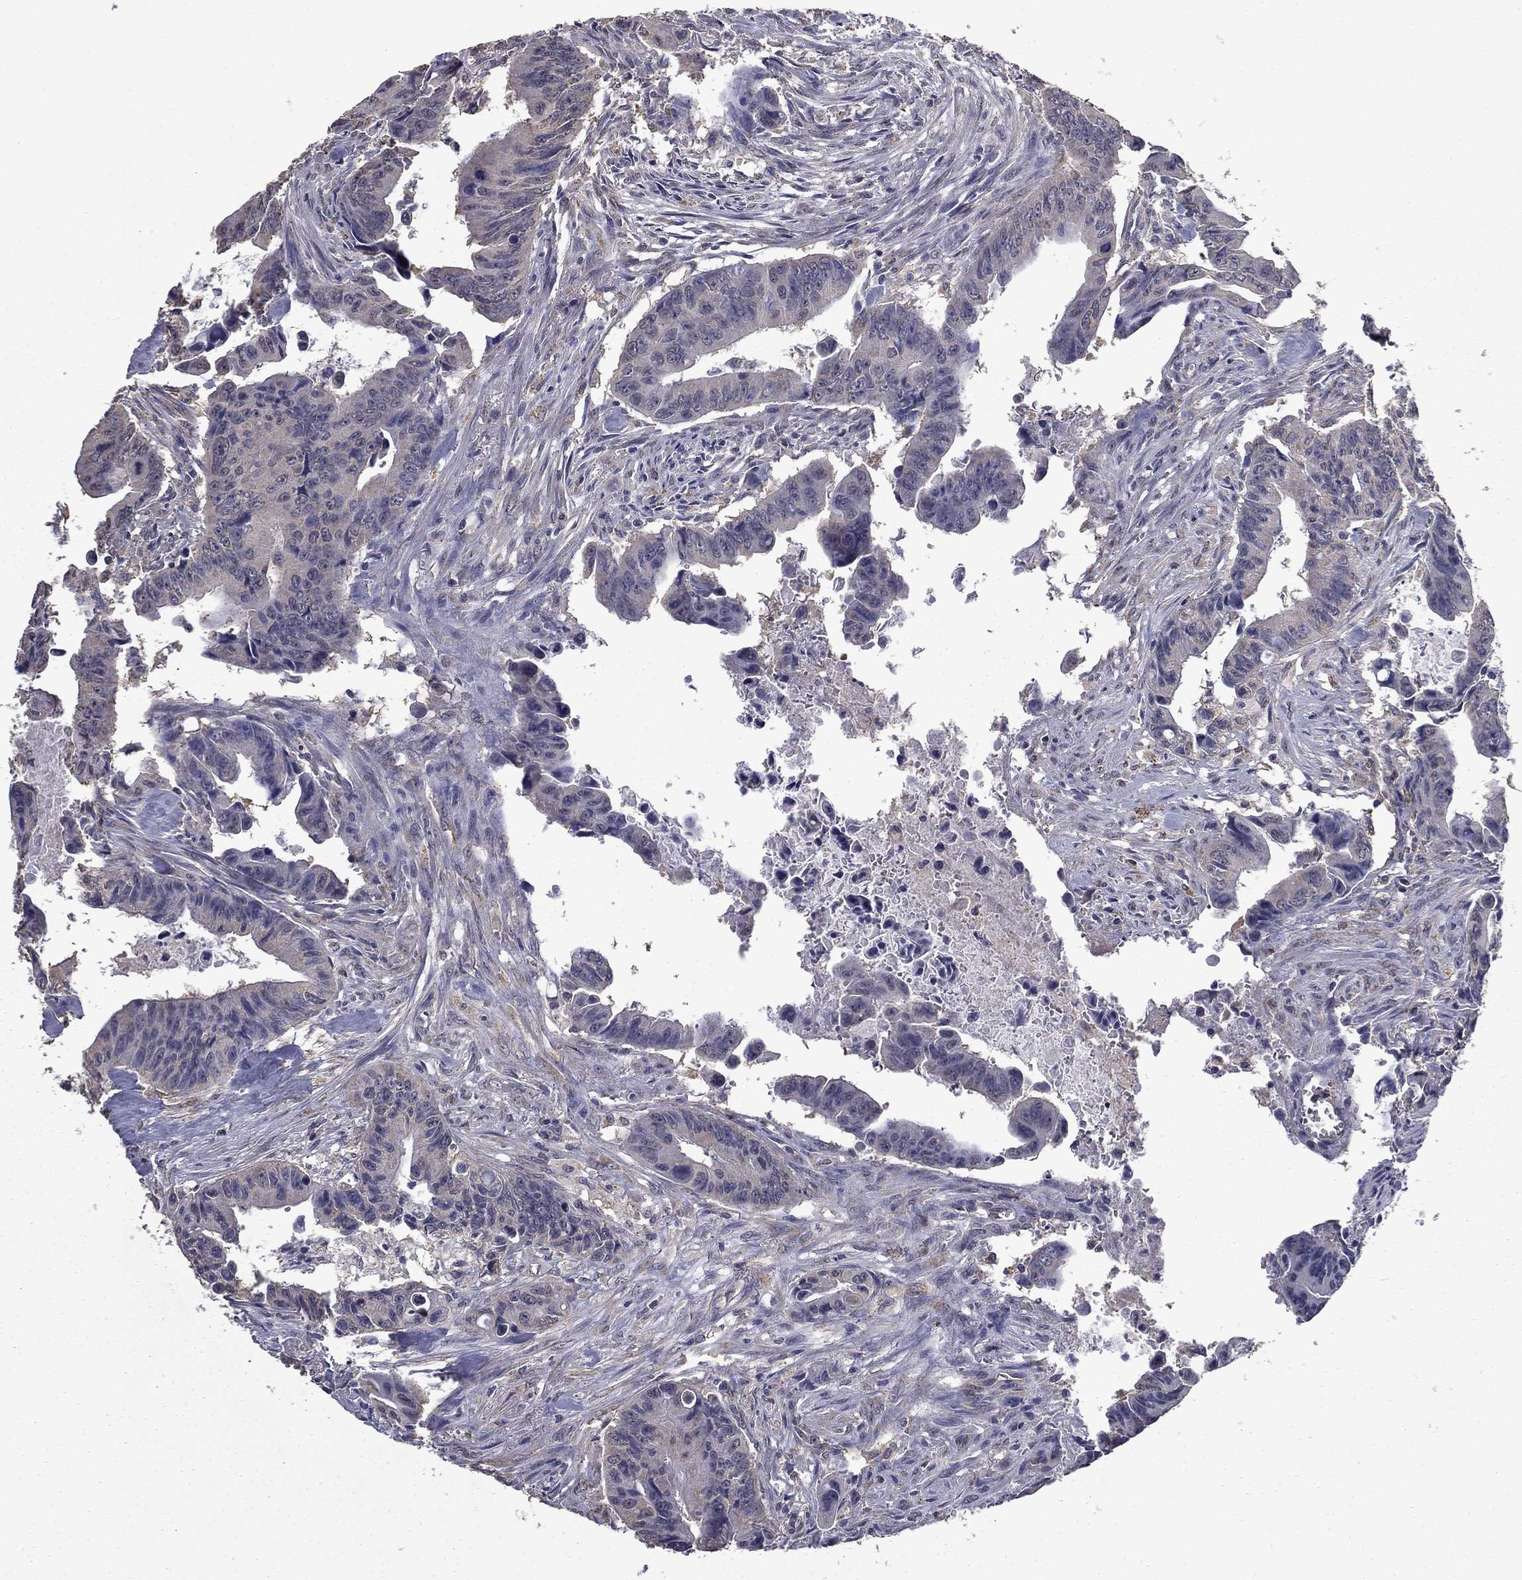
{"staining": {"intensity": "negative", "quantity": "none", "location": "none"}, "tissue": "colorectal cancer", "cell_type": "Tumor cells", "image_type": "cancer", "snomed": [{"axis": "morphology", "description": "Adenocarcinoma, NOS"}, {"axis": "topography", "description": "Colon"}], "caption": "Protein analysis of adenocarcinoma (colorectal) reveals no significant staining in tumor cells.", "gene": "MFAP3L", "patient": {"sex": "female", "age": 87}}